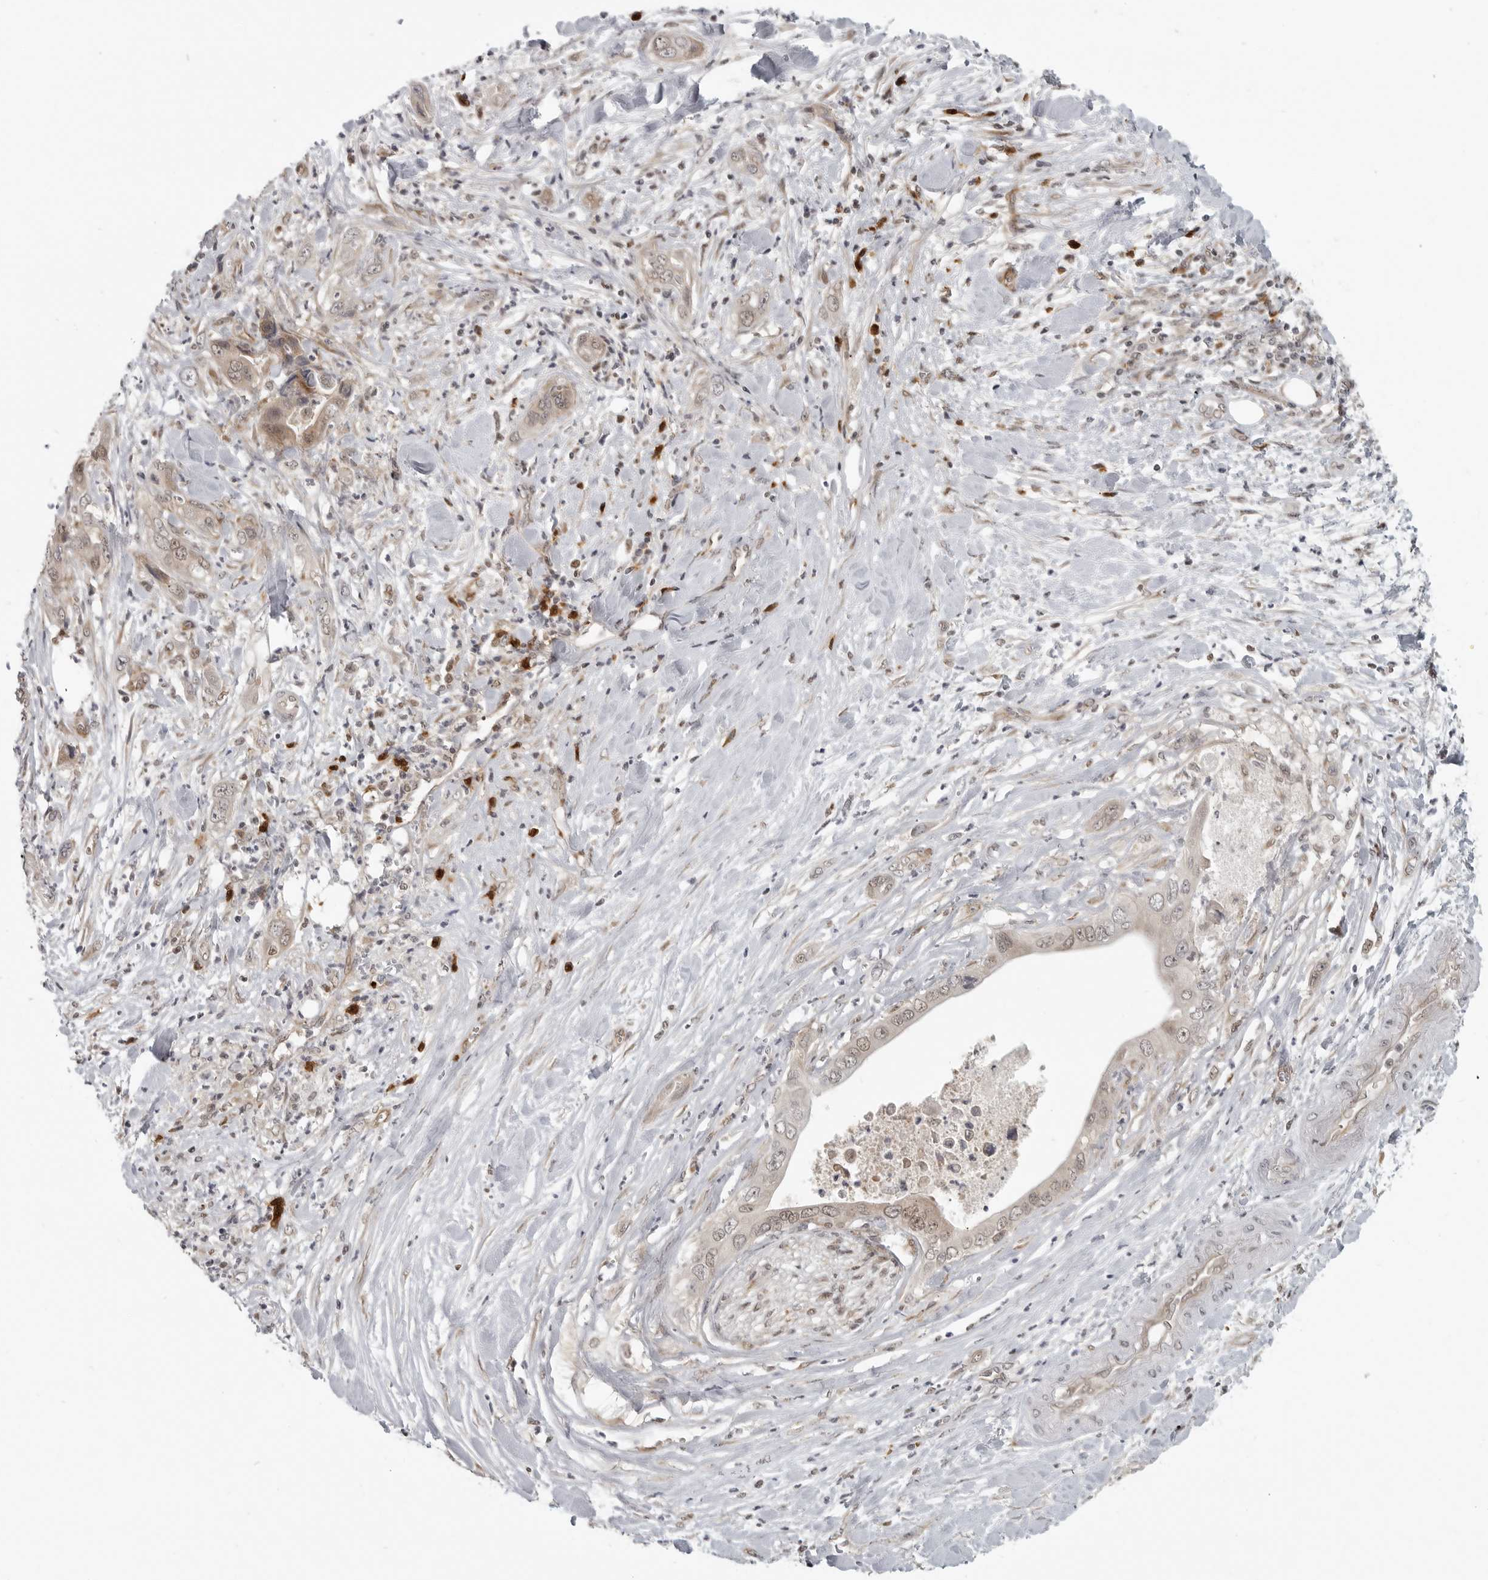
{"staining": {"intensity": "weak", "quantity": "25%-75%", "location": "cytoplasmic/membranous,nuclear"}, "tissue": "pancreatic cancer", "cell_type": "Tumor cells", "image_type": "cancer", "snomed": [{"axis": "morphology", "description": "Adenocarcinoma, NOS"}, {"axis": "topography", "description": "Pancreas"}], "caption": "The immunohistochemical stain shows weak cytoplasmic/membranous and nuclear expression in tumor cells of pancreatic cancer (adenocarcinoma) tissue.", "gene": "CEP295NL", "patient": {"sex": "female", "age": 78}}